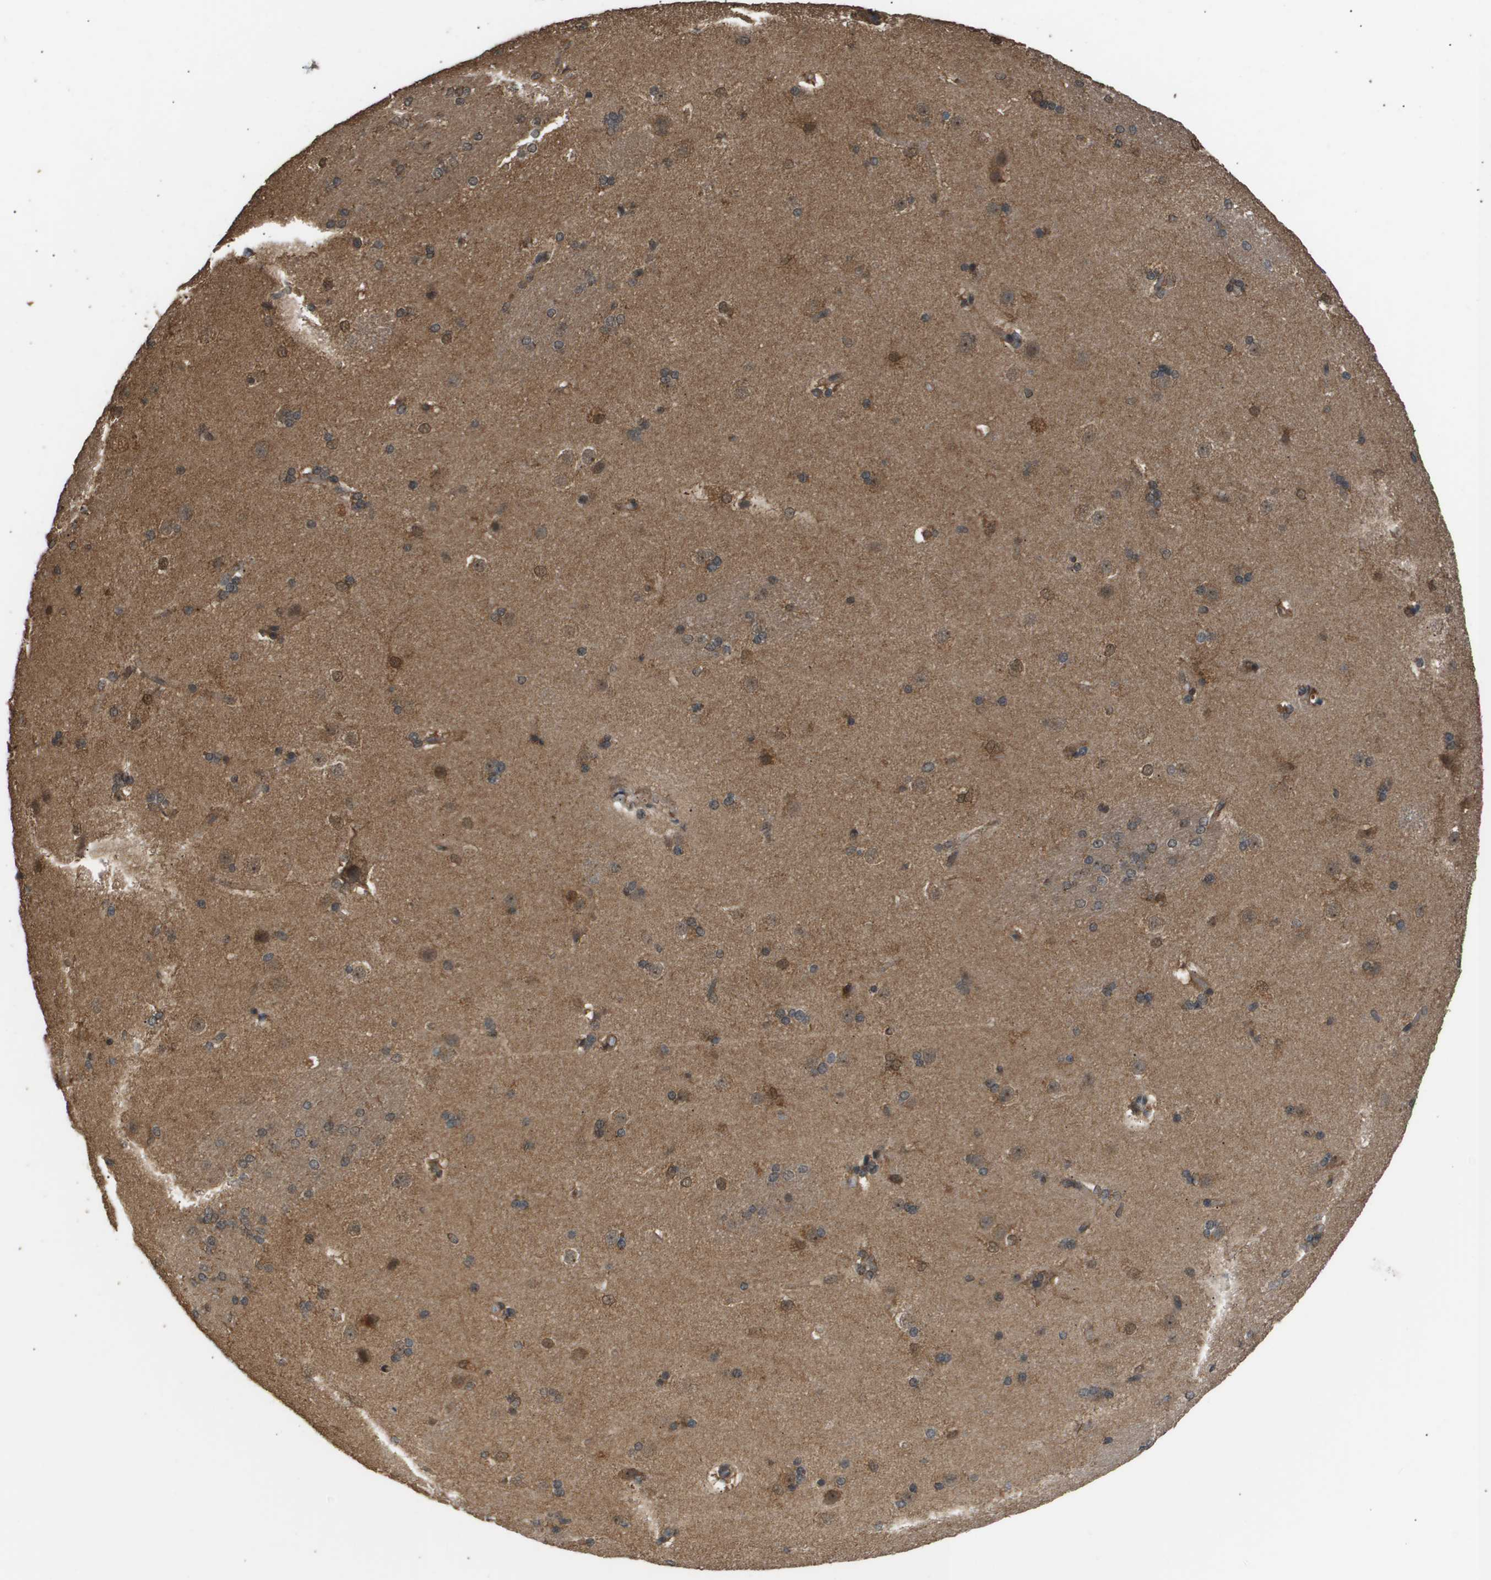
{"staining": {"intensity": "moderate", "quantity": "25%-75%", "location": "cytoplasmic/membranous"}, "tissue": "caudate", "cell_type": "Glial cells", "image_type": "normal", "snomed": [{"axis": "morphology", "description": "Normal tissue, NOS"}, {"axis": "topography", "description": "Lateral ventricle wall"}], "caption": "DAB (3,3'-diaminobenzidine) immunohistochemical staining of benign caudate reveals moderate cytoplasmic/membranous protein expression in approximately 25%-75% of glial cells.", "gene": "ING1", "patient": {"sex": "female", "age": 19}}